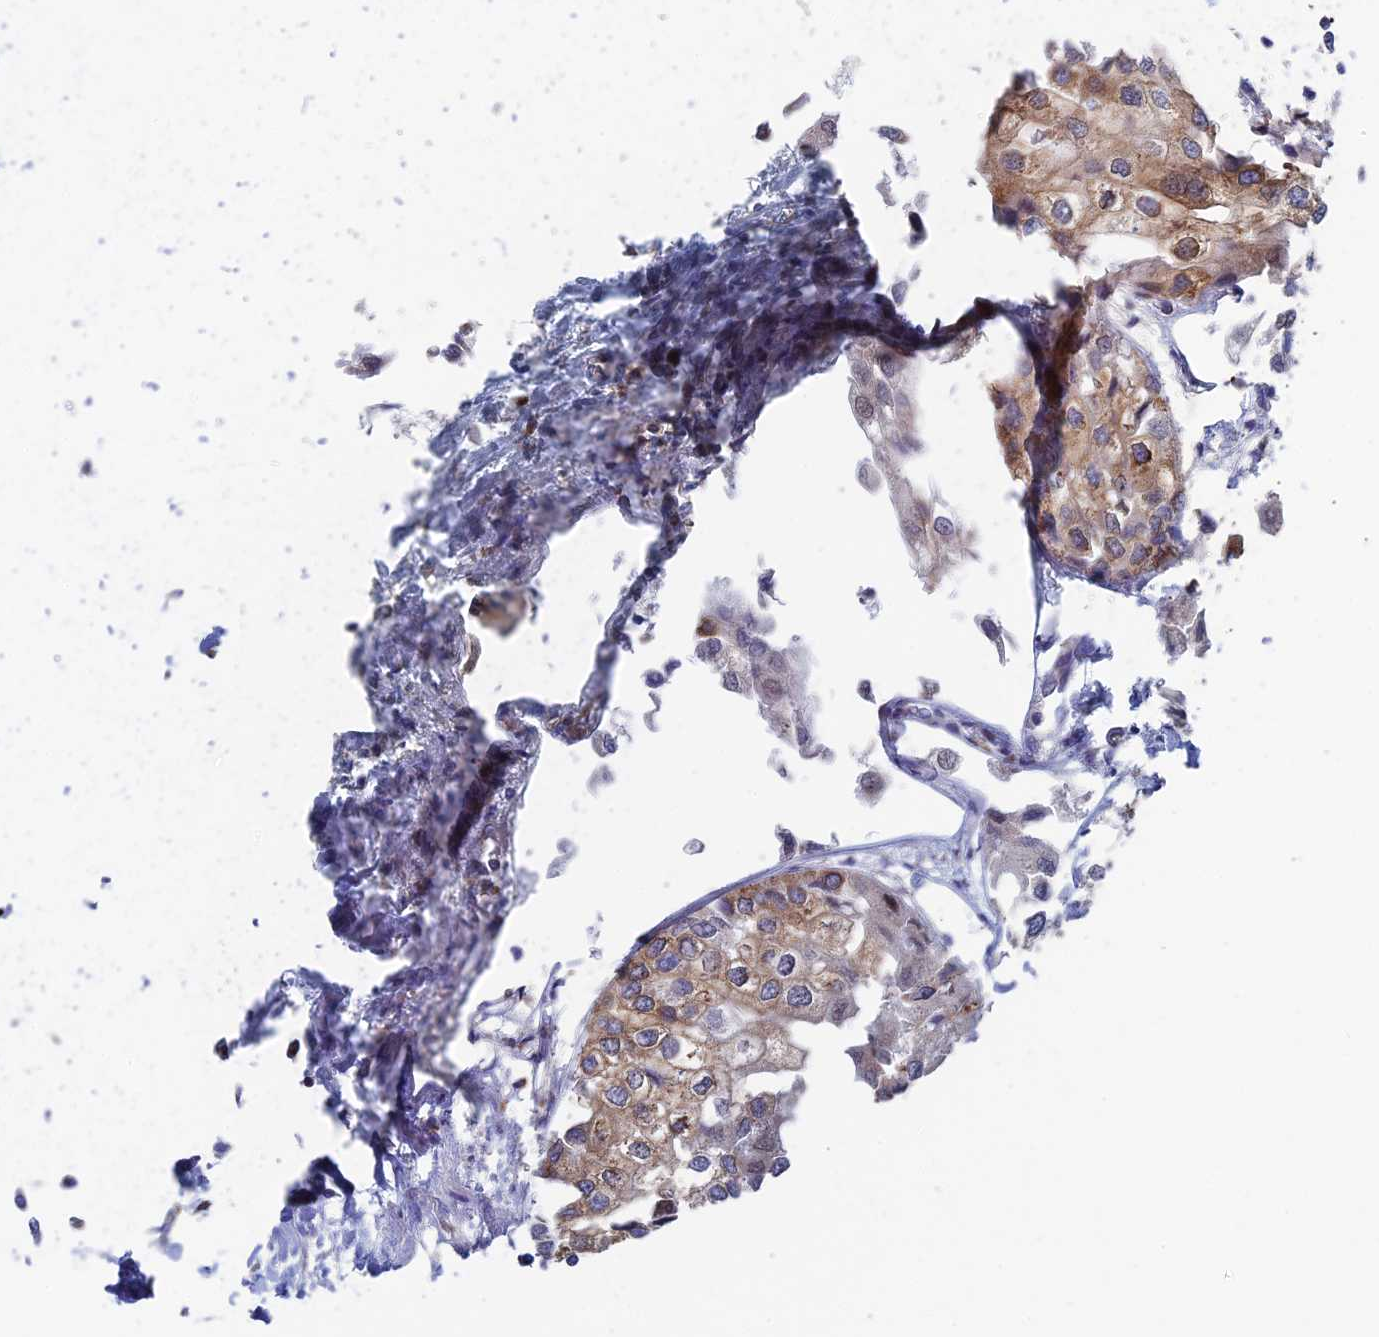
{"staining": {"intensity": "moderate", "quantity": ">75%", "location": "cytoplasmic/membranous"}, "tissue": "urothelial cancer", "cell_type": "Tumor cells", "image_type": "cancer", "snomed": [{"axis": "morphology", "description": "Urothelial carcinoma, High grade"}, {"axis": "topography", "description": "Urinary bladder"}], "caption": "Urothelial carcinoma (high-grade) stained with immunohistochemistry (IHC) displays moderate cytoplasmic/membranous staining in about >75% of tumor cells.", "gene": "TBC1D30", "patient": {"sex": "male", "age": 64}}